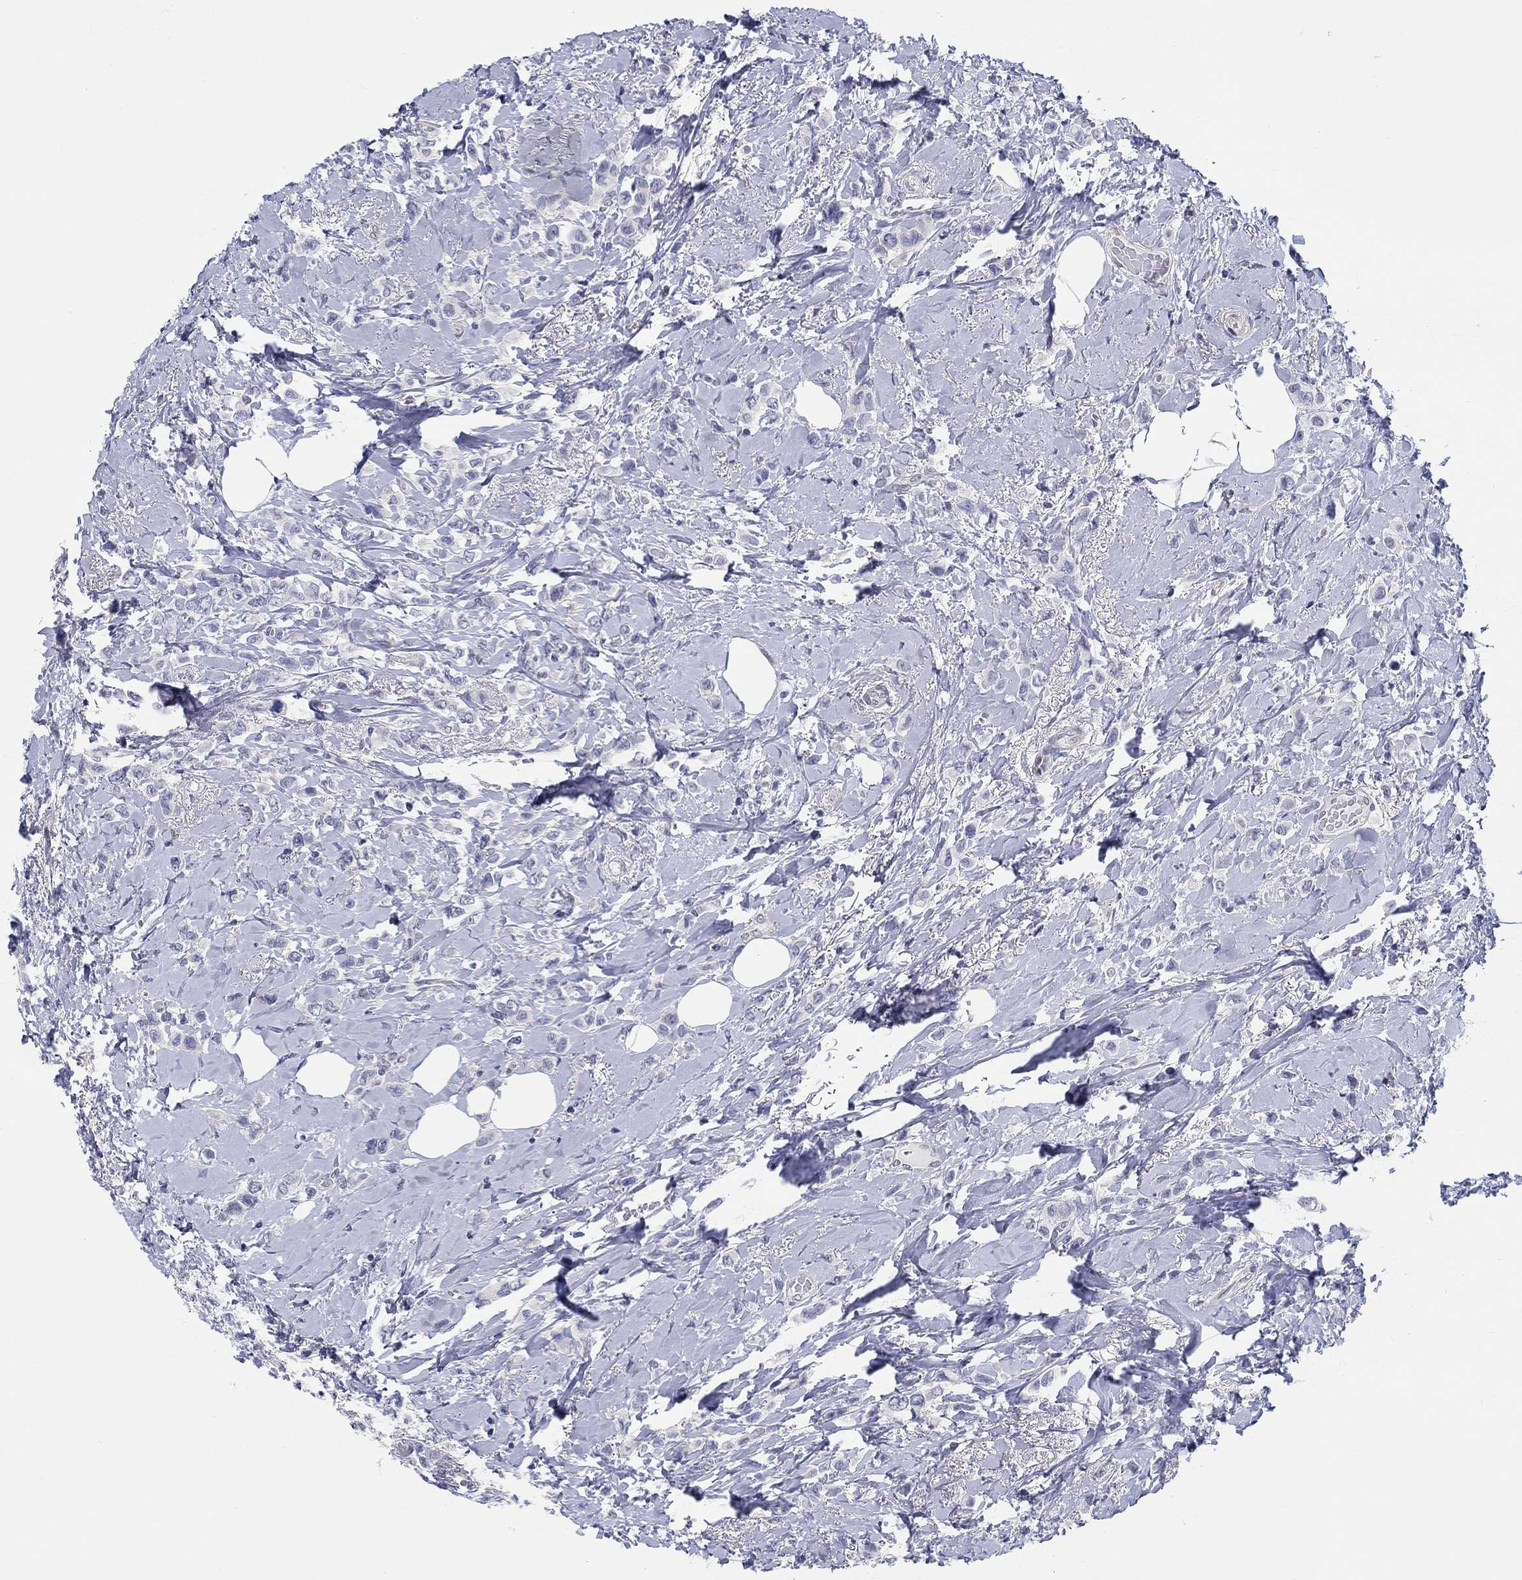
{"staining": {"intensity": "negative", "quantity": "none", "location": "none"}, "tissue": "breast cancer", "cell_type": "Tumor cells", "image_type": "cancer", "snomed": [{"axis": "morphology", "description": "Lobular carcinoma"}, {"axis": "topography", "description": "Breast"}], "caption": "Immunohistochemistry (IHC) photomicrograph of breast cancer stained for a protein (brown), which reveals no expression in tumor cells.", "gene": "CRYGD", "patient": {"sex": "female", "age": 66}}